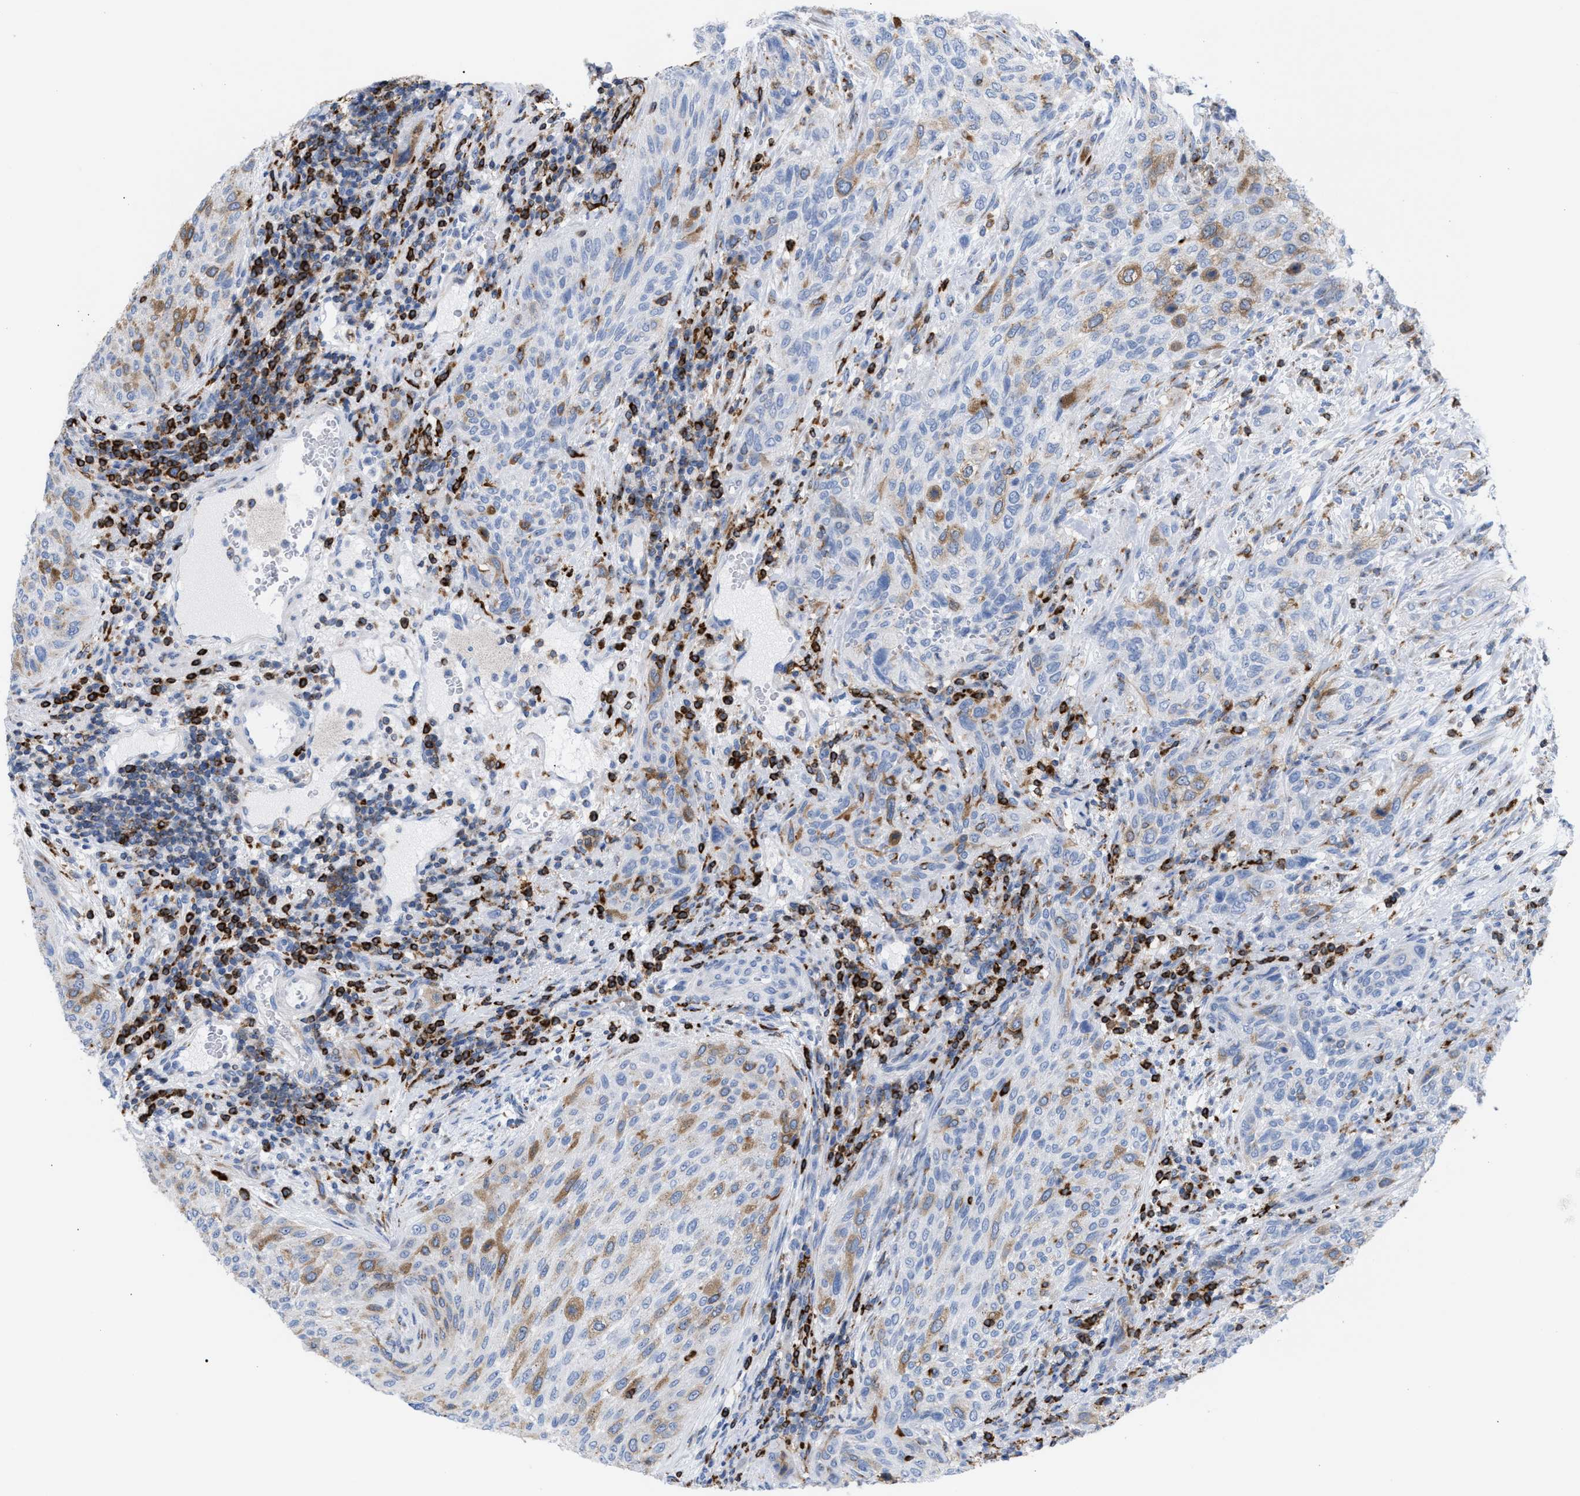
{"staining": {"intensity": "moderate", "quantity": "25%-75%", "location": "cytoplasmic/membranous"}, "tissue": "urothelial cancer", "cell_type": "Tumor cells", "image_type": "cancer", "snomed": [{"axis": "morphology", "description": "Urothelial carcinoma, Low grade"}, {"axis": "morphology", "description": "Urothelial carcinoma, High grade"}, {"axis": "topography", "description": "Urinary bladder"}], "caption": "An image of human urothelial cancer stained for a protein displays moderate cytoplasmic/membranous brown staining in tumor cells.", "gene": "TACC3", "patient": {"sex": "male", "age": 35}}